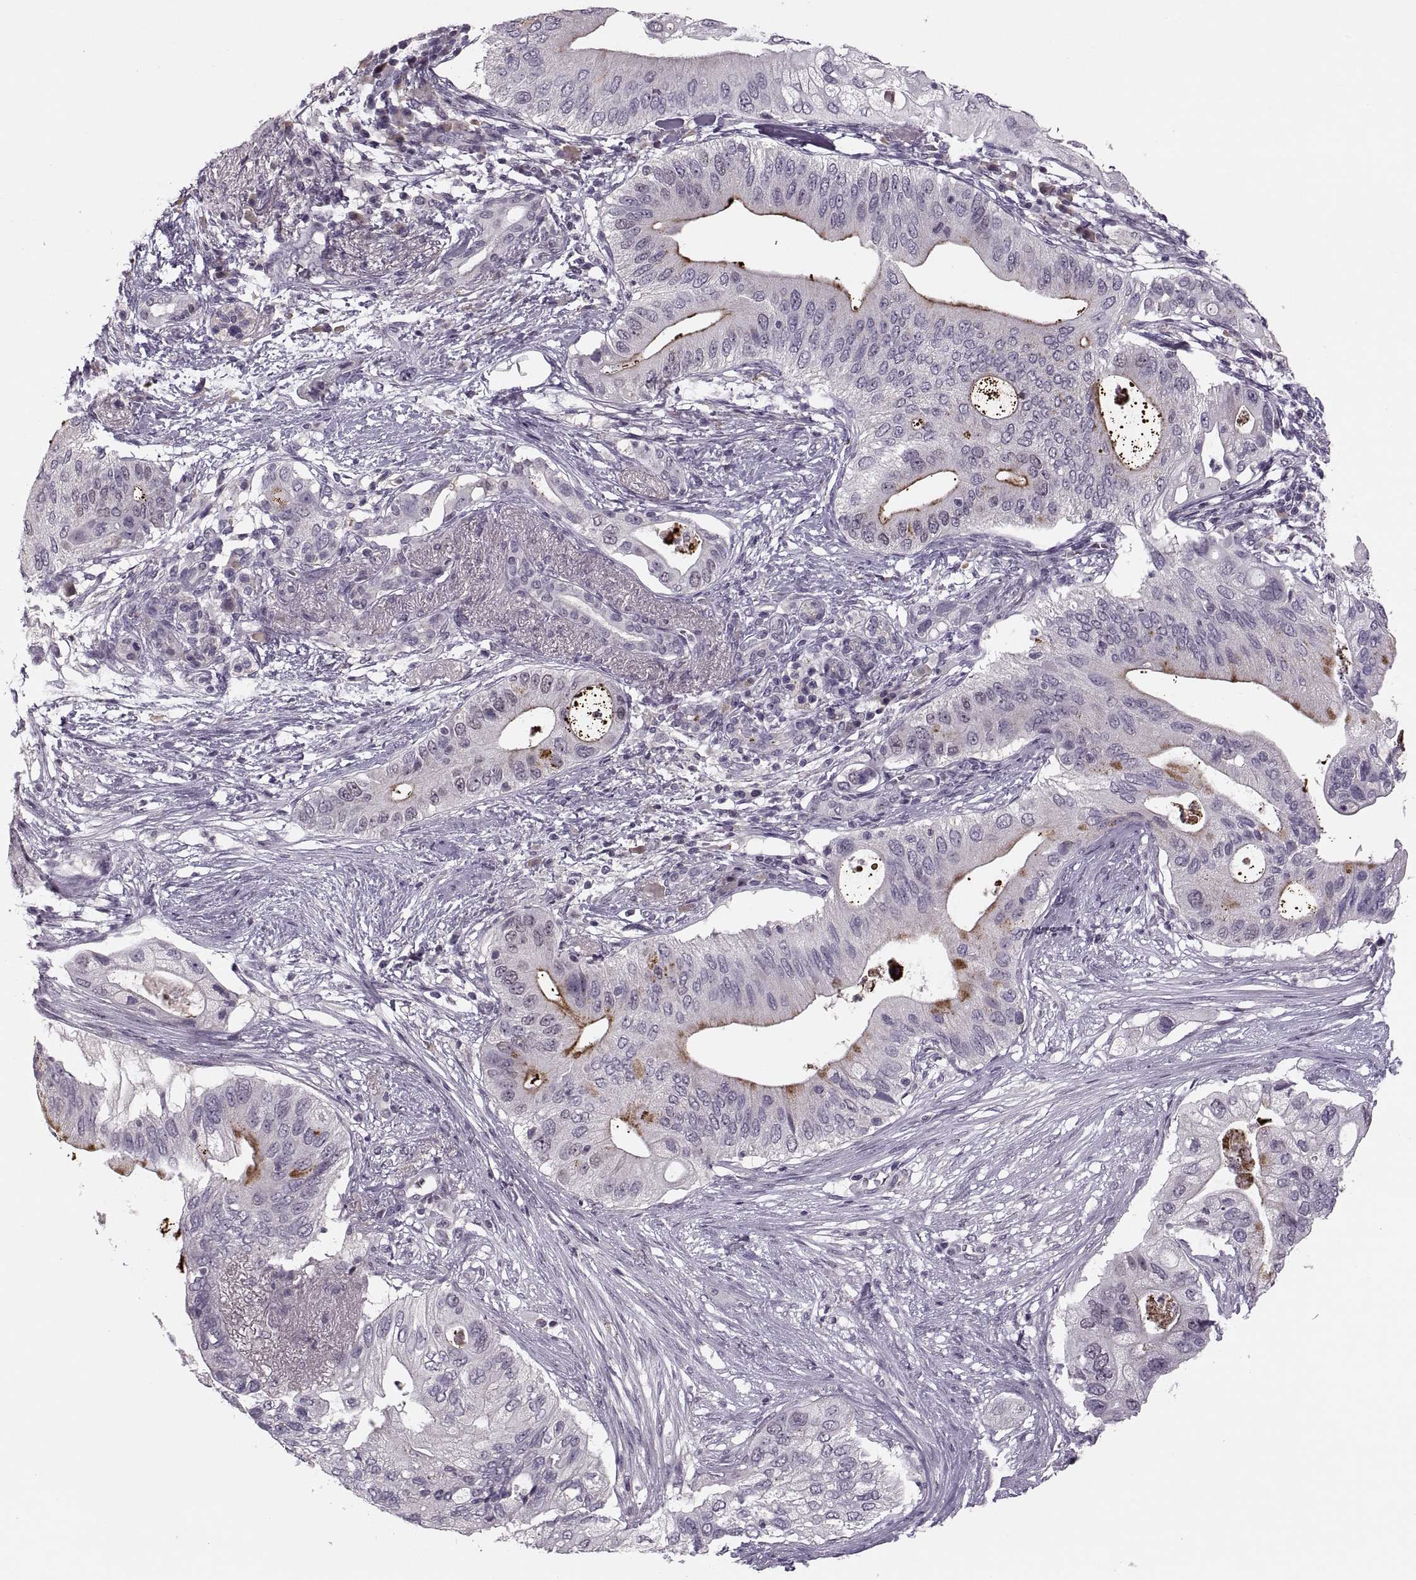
{"staining": {"intensity": "moderate", "quantity": "<25%", "location": "cytoplasmic/membranous"}, "tissue": "pancreatic cancer", "cell_type": "Tumor cells", "image_type": "cancer", "snomed": [{"axis": "morphology", "description": "Adenocarcinoma, NOS"}, {"axis": "topography", "description": "Pancreas"}], "caption": "Protein analysis of pancreatic cancer (adenocarcinoma) tissue shows moderate cytoplasmic/membranous expression in about <25% of tumor cells. (brown staining indicates protein expression, while blue staining denotes nuclei).", "gene": "CACNA1F", "patient": {"sex": "female", "age": 72}}